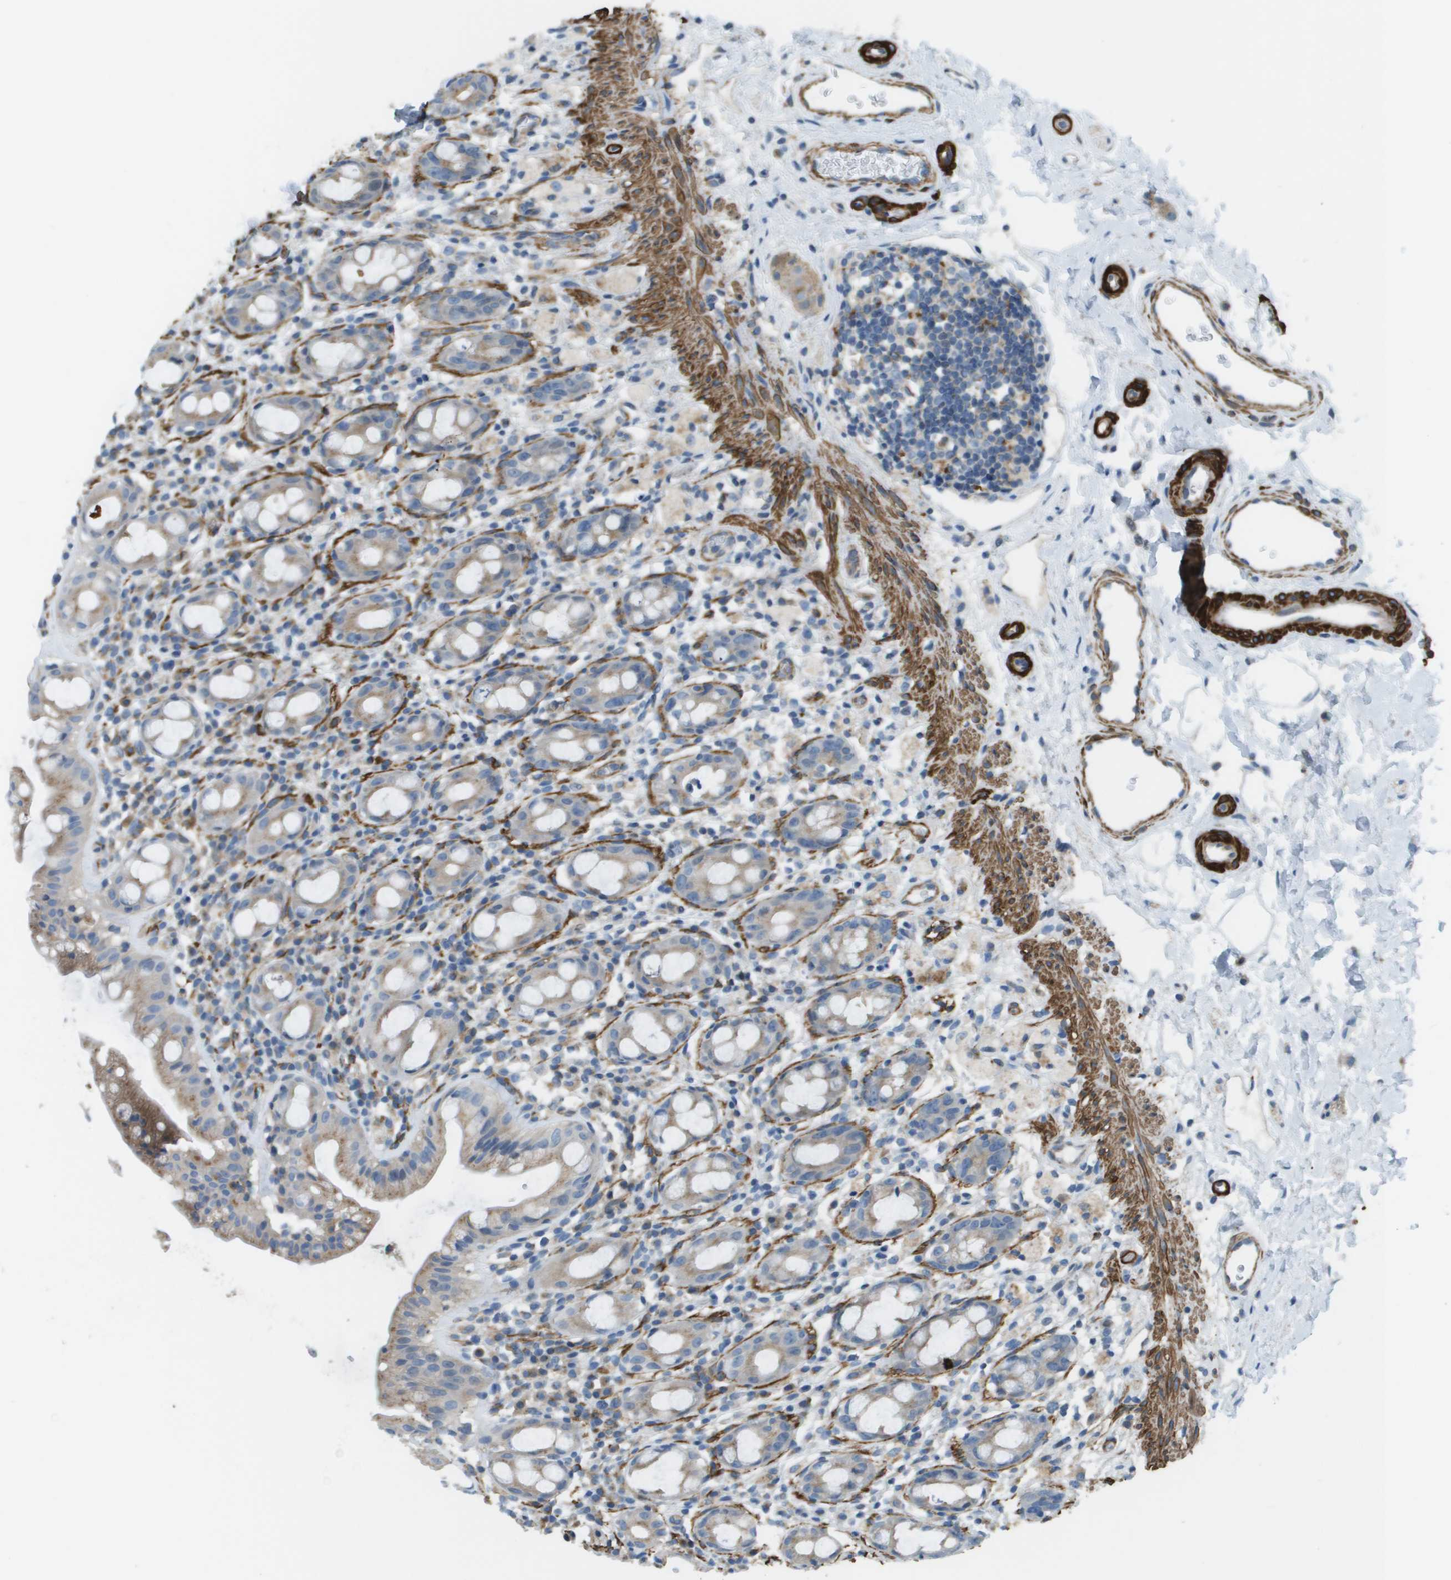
{"staining": {"intensity": "weak", "quantity": ">75%", "location": "cytoplasmic/membranous"}, "tissue": "rectum", "cell_type": "Glandular cells", "image_type": "normal", "snomed": [{"axis": "morphology", "description": "Normal tissue, NOS"}, {"axis": "topography", "description": "Rectum"}], "caption": "The immunohistochemical stain shows weak cytoplasmic/membranous staining in glandular cells of normal rectum. Using DAB (brown) and hematoxylin (blue) stains, captured at high magnification using brightfield microscopy.", "gene": "MYH11", "patient": {"sex": "male", "age": 44}}